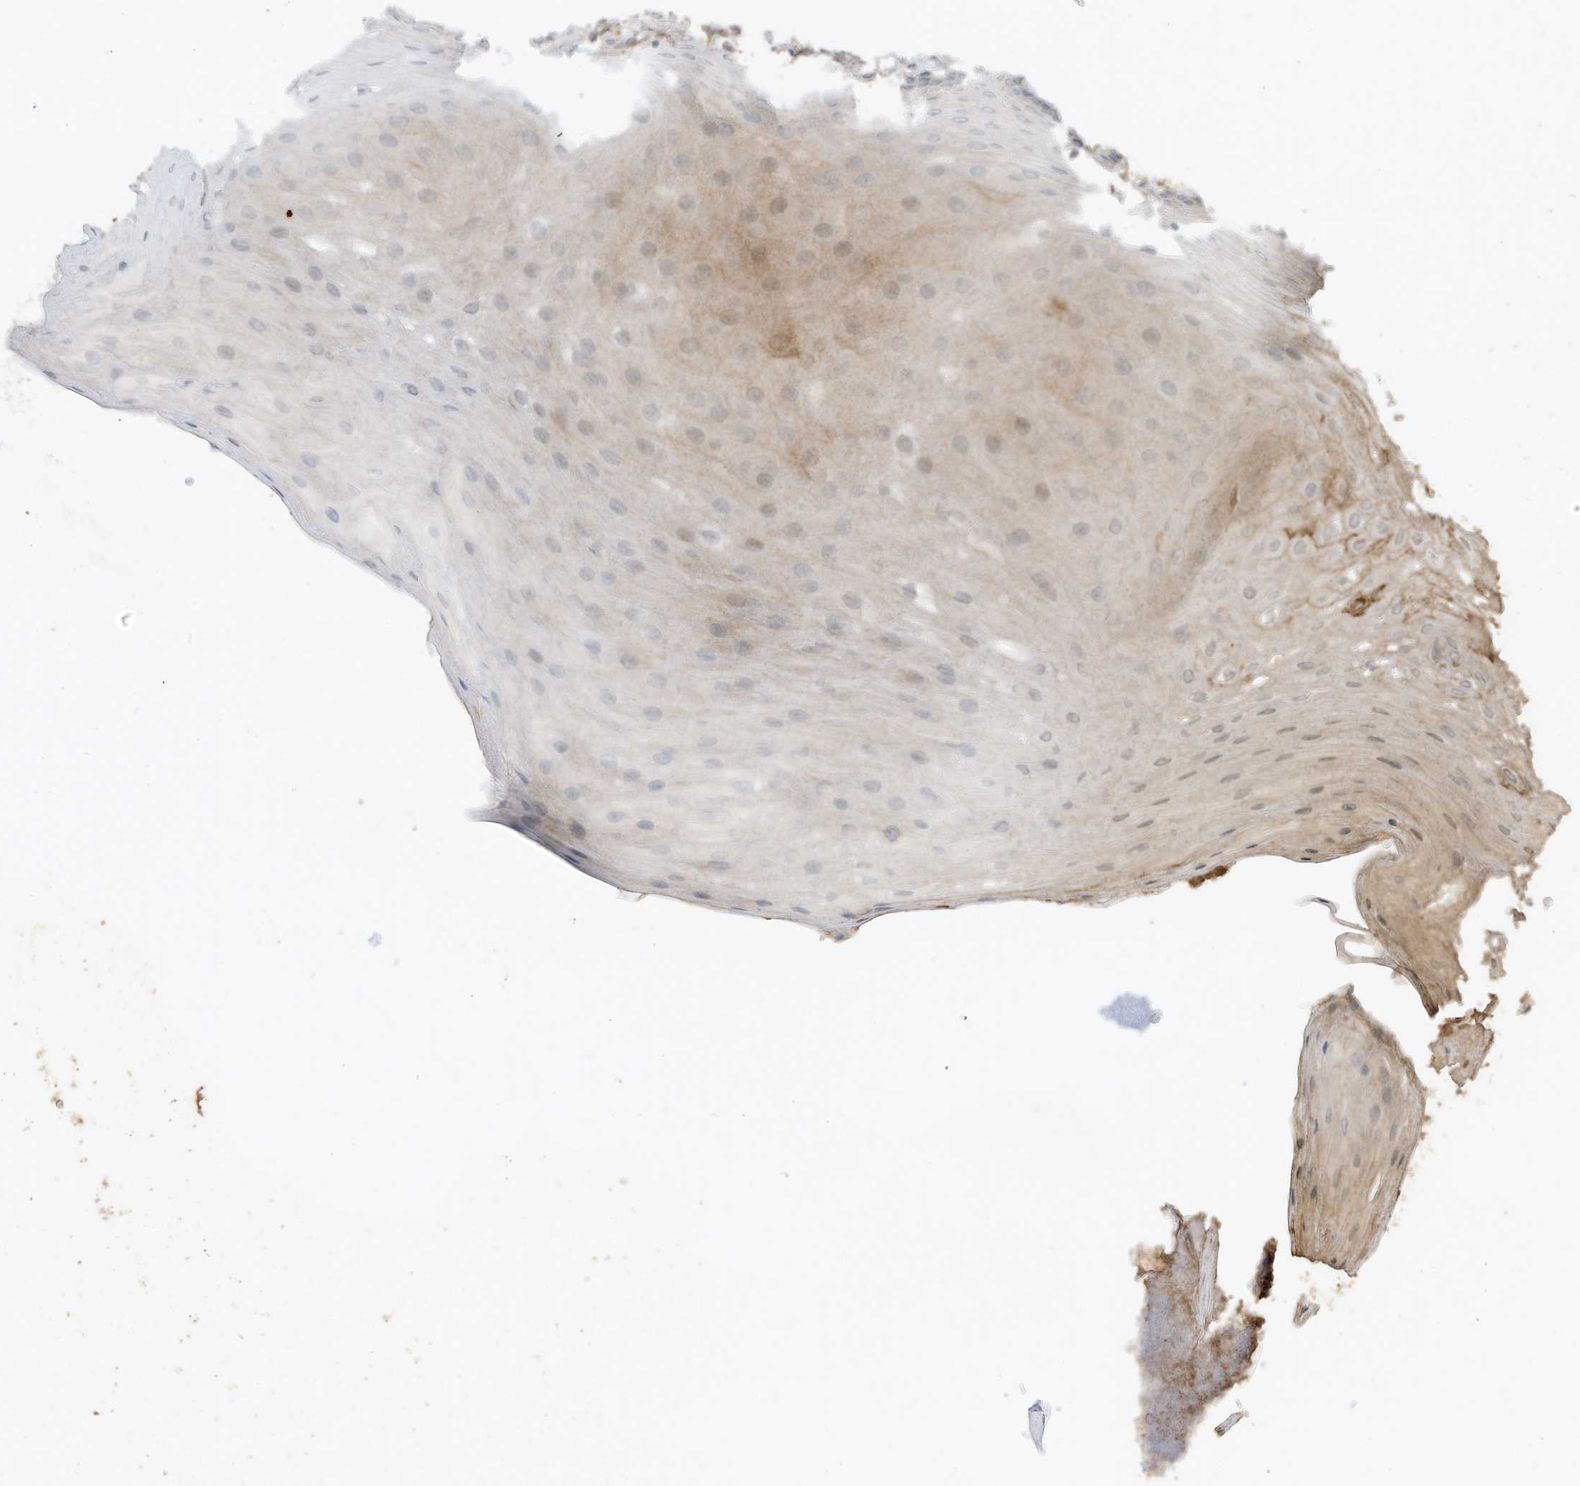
{"staining": {"intensity": "weak", "quantity": "<25%", "location": "cytoplasmic/membranous"}, "tissue": "oral mucosa", "cell_type": "Squamous epithelial cells", "image_type": "normal", "snomed": [{"axis": "morphology", "description": "Normal tissue, NOS"}, {"axis": "morphology", "description": "Squamous cell carcinoma, NOS"}, {"axis": "topography", "description": "Skeletal muscle"}, {"axis": "topography", "description": "Oral tissue"}, {"axis": "topography", "description": "Salivary gland"}, {"axis": "topography", "description": "Head-Neck"}], "caption": "Squamous epithelial cells are negative for protein expression in unremarkable human oral mucosa. Nuclei are stained in blue.", "gene": "FETUB", "patient": {"sex": "male", "age": 54}}